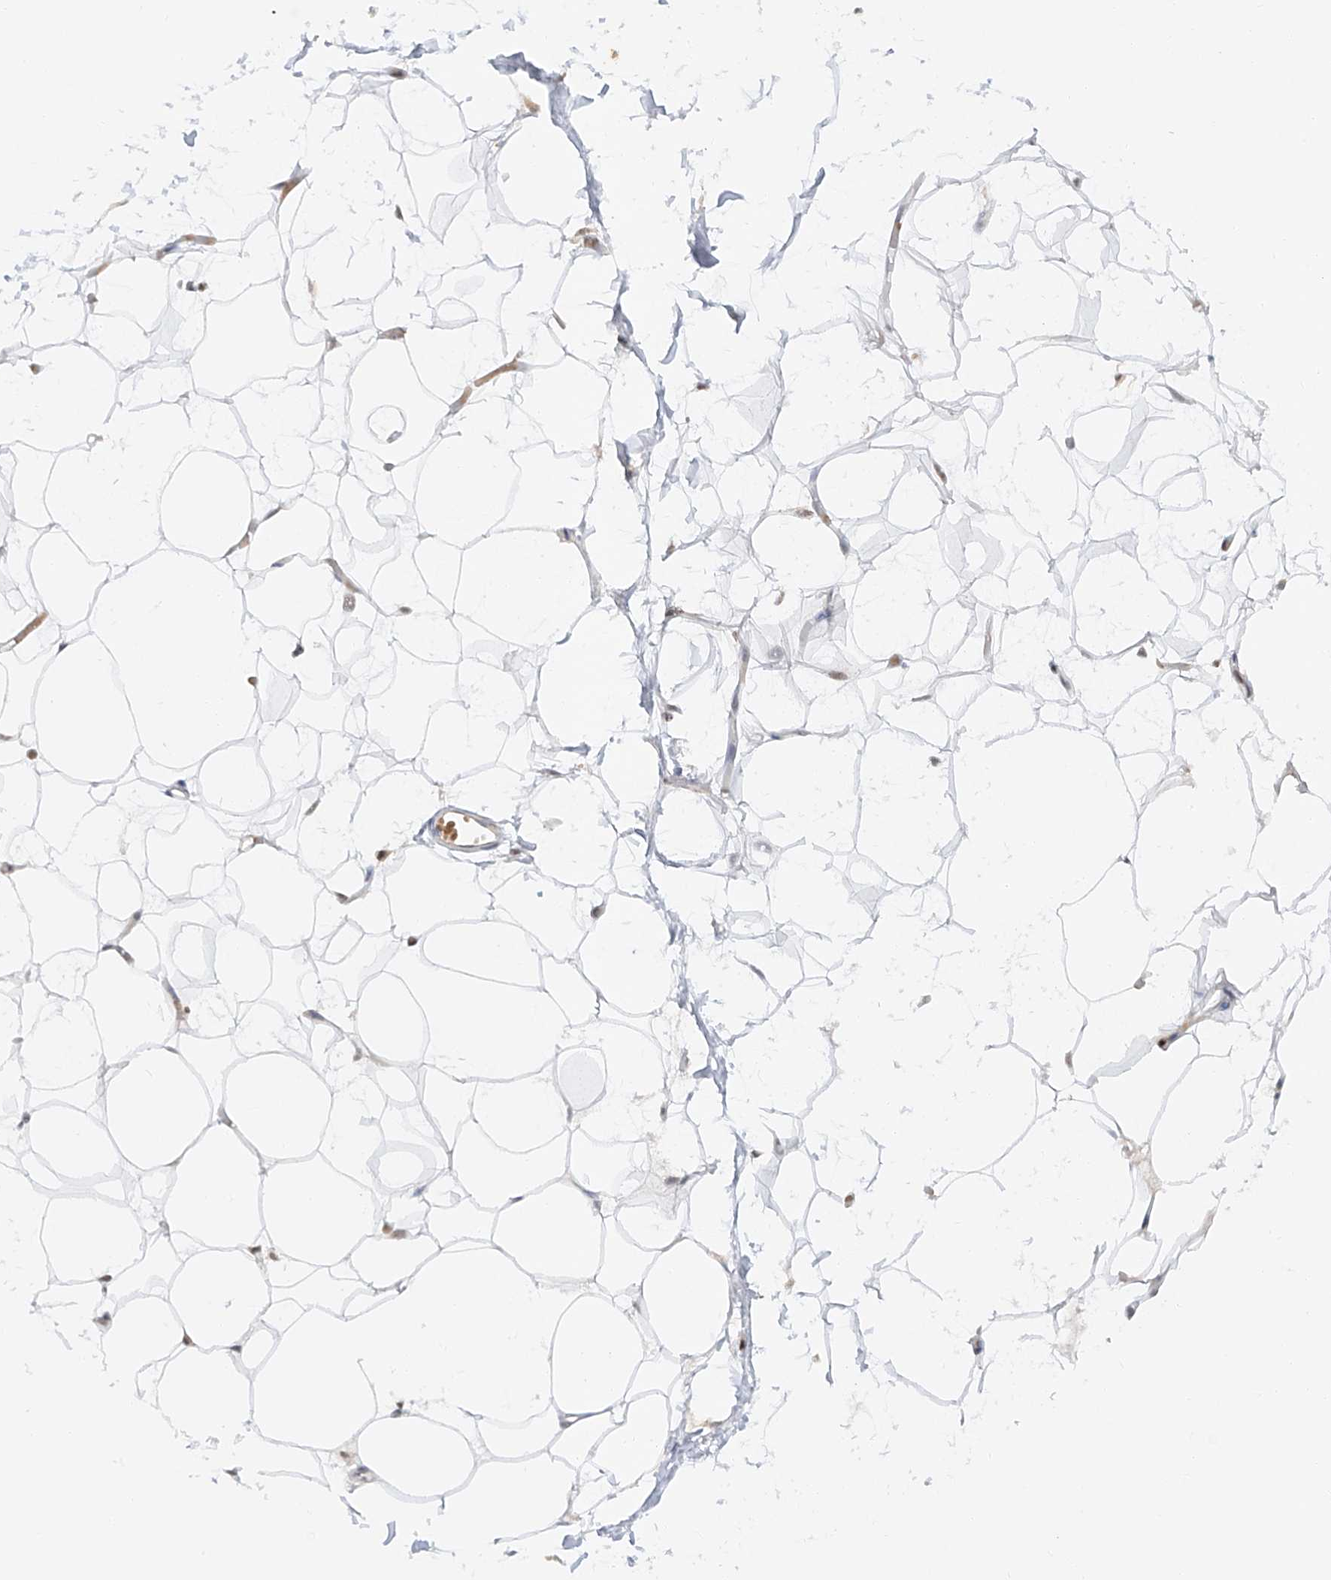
{"staining": {"intensity": "negative", "quantity": "none", "location": "none"}, "tissue": "adipose tissue", "cell_type": "Adipocytes", "image_type": "normal", "snomed": [{"axis": "morphology", "description": "Normal tissue, NOS"}, {"axis": "topography", "description": "Breast"}], "caption": "DAB (3,3'-diaminobenzidine) immunohistochemical staining of benign human adipose tissue exhibits no significant positivity in adipocytes.", "gene": "POGK", "patient": {"sex": "female", "age": 23}}